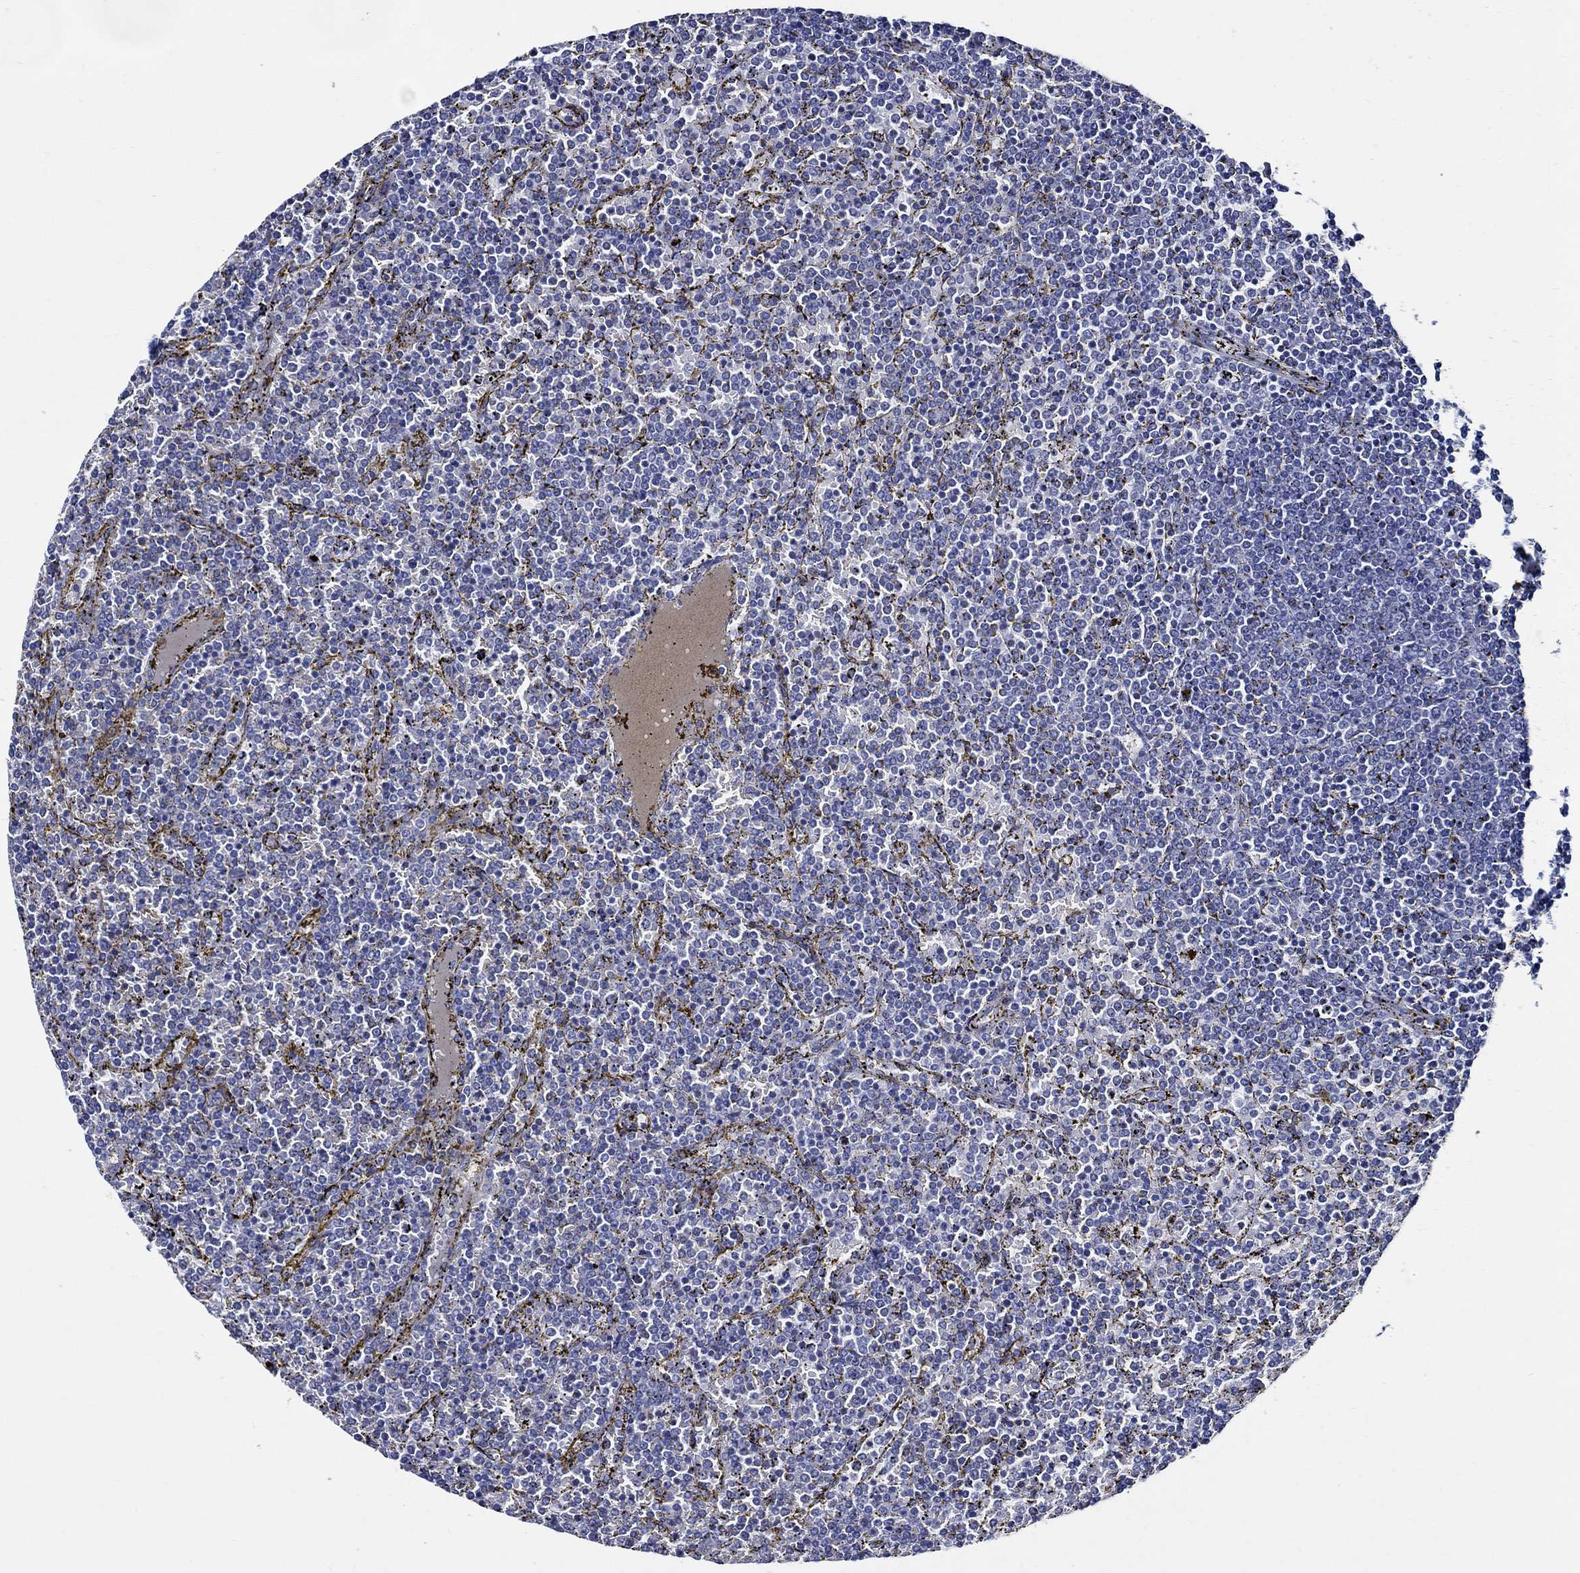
{"staining": {"intensity": "negative", "quantity": "none", "location": "none"}, "tissue": "lymphoma", "cell_type": "Tumor cells", "image_type": "cancer", "snomed": [{"axis": "morphology", "description": "Malignant lymphoma, non-Hodgkin's type, Low grade"}, {"axis": "topography", "description": "Spleen"}], "caption": "Immunohistochemistry of malignant lymphoma, non-Hodgkin's type (low-grade) shows no positivity in tumor cells. The staining was performed using DAB (3,3'-diaminobenzidine) to visualize the protein expression in brown, while the nuclei were stained in blue with hematoxylin (Magnification: 20x).", "gene": "SKOR1", "patient": {"sex": "female", "age": 77}}